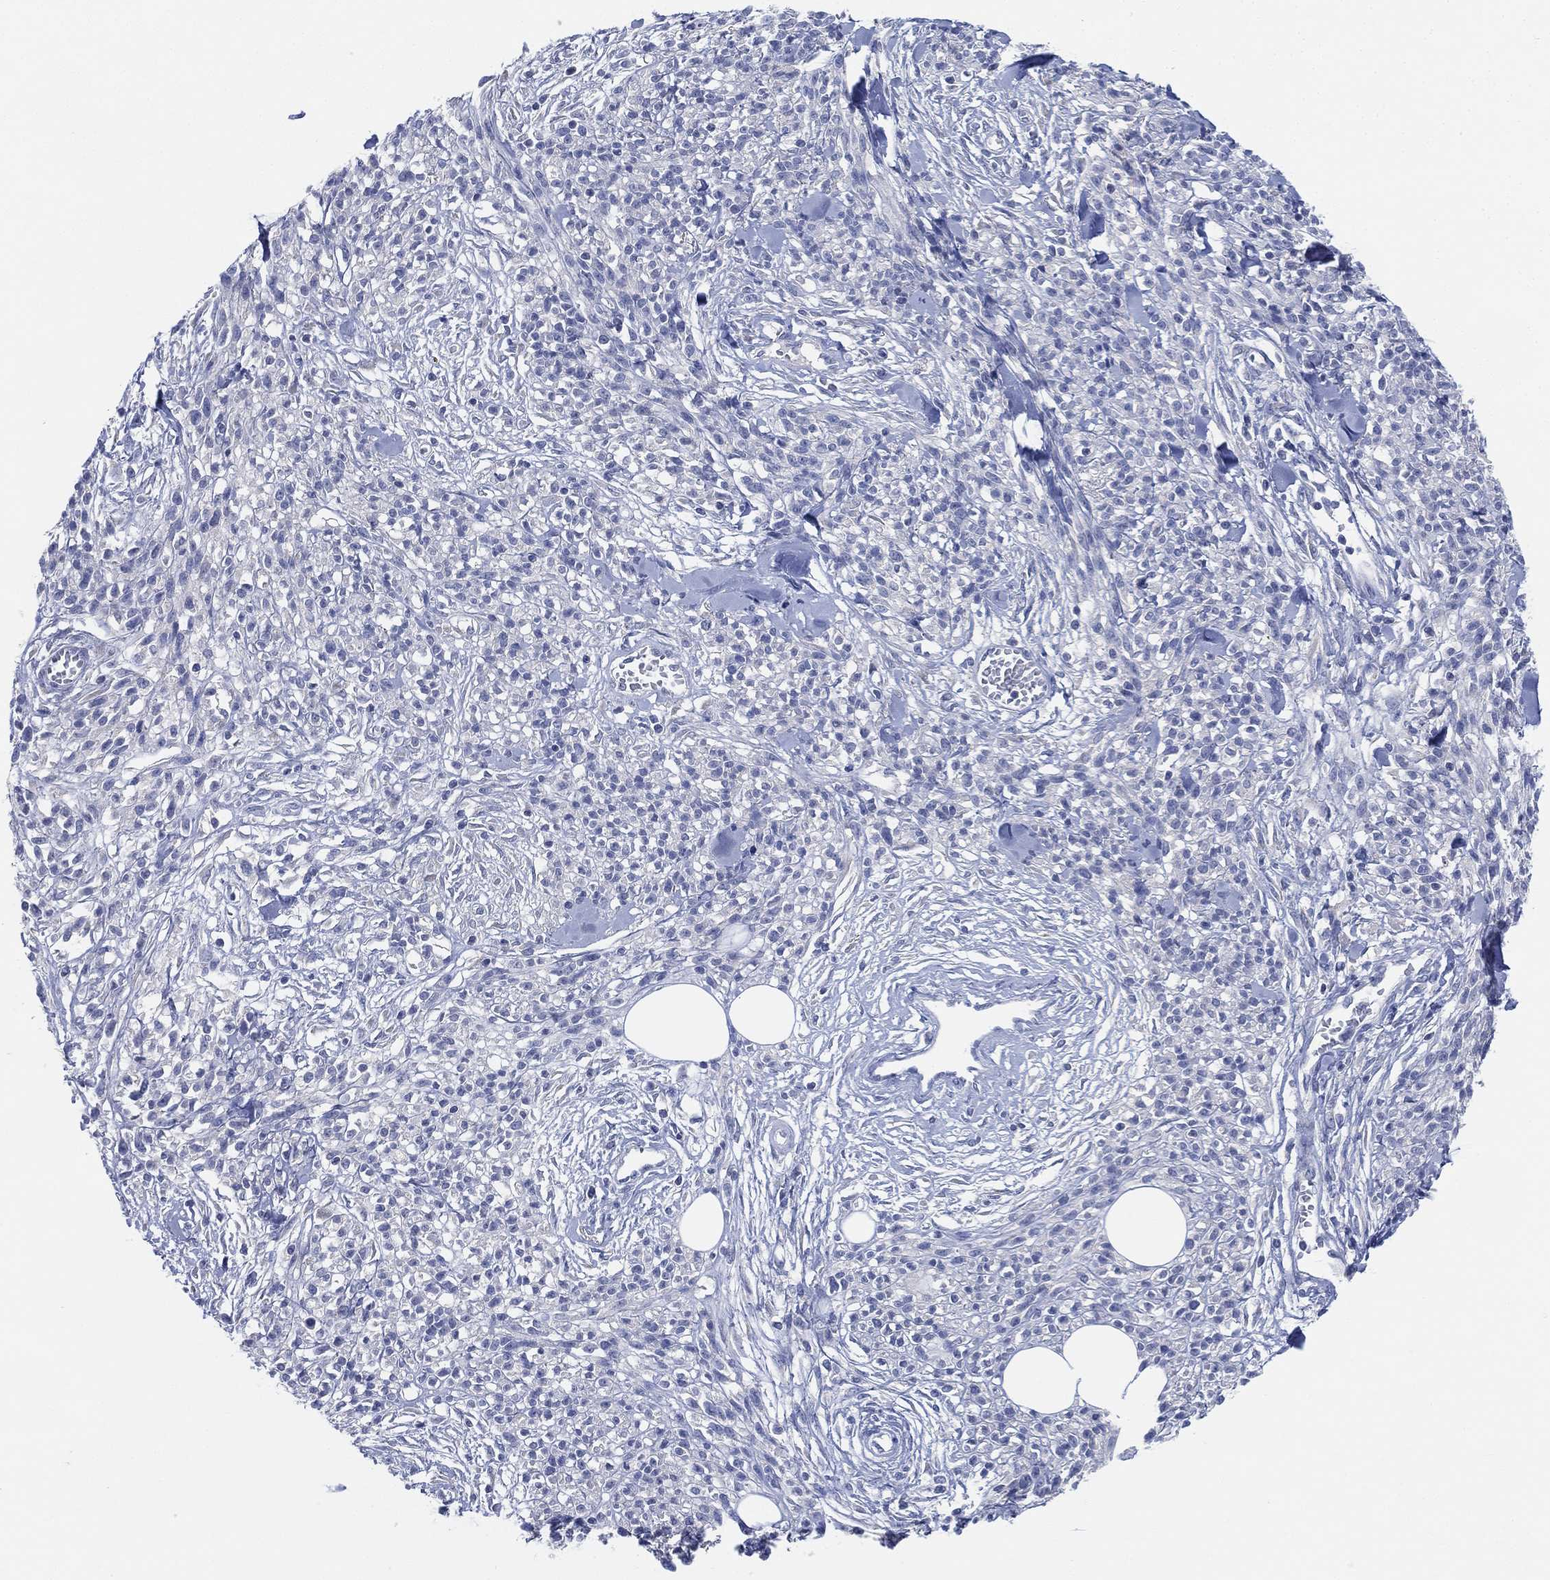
{"staining": {"intensity": "negative", "quantity": "none", "location": "none"}, "tissue": "melanoma", "cell_type": "Tumor cells", "image_type": "cancer", "snomed": [{"axis": "morphology", "description": "Malignant melanoma, NOS"}, {"axis": "topography", "description": "Skin"}, {"axis": "topography", "description": "Skin of trunk"}], "caption": "Tumor cells are negative for protein expression in human melanoma.", "gene": "ADAD2", "patient": {"sex": "male", "age": 74}}